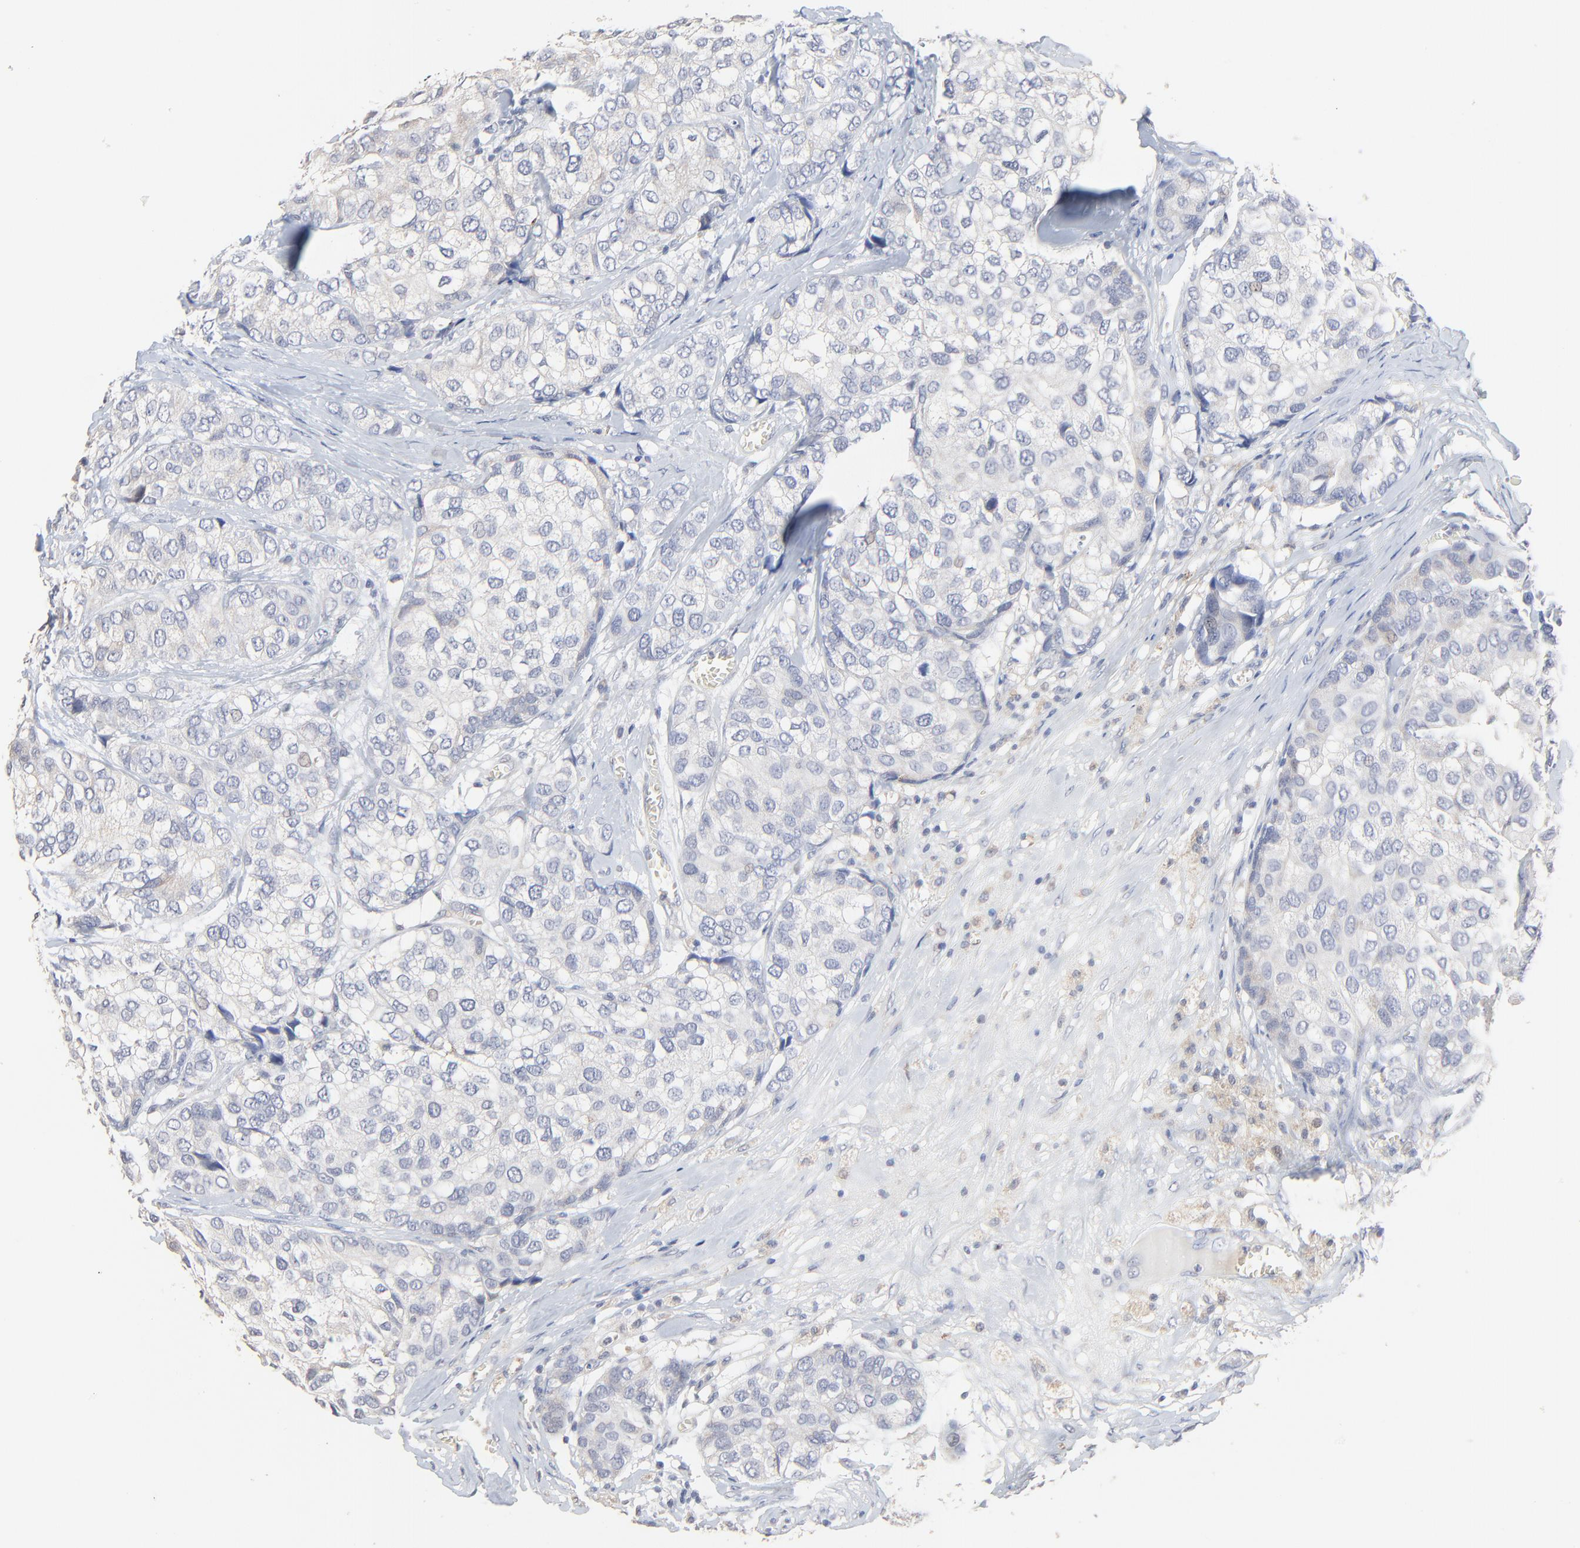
{"staining": {"intensity": "weak", "quantity": ">75%", "location": "cytoplasmic/membranous"}, "tissue": "breast cancer", "cell_type": "Tumor cells", "image_type": "cancer", "snomed": [{"axis": "morphology", "description": "Duct carcinoma"}, {"axis": "topography", "description": "Breast"}], "caption": "Human invasive ductal carcinoma (breast) stained for a protein (brown) reveals weak cytoplasmic/membranous positive expression in approximately >75% of tumor cells.", "gene": "FANCB", "patient": {"sex": "female", "age": 68}}